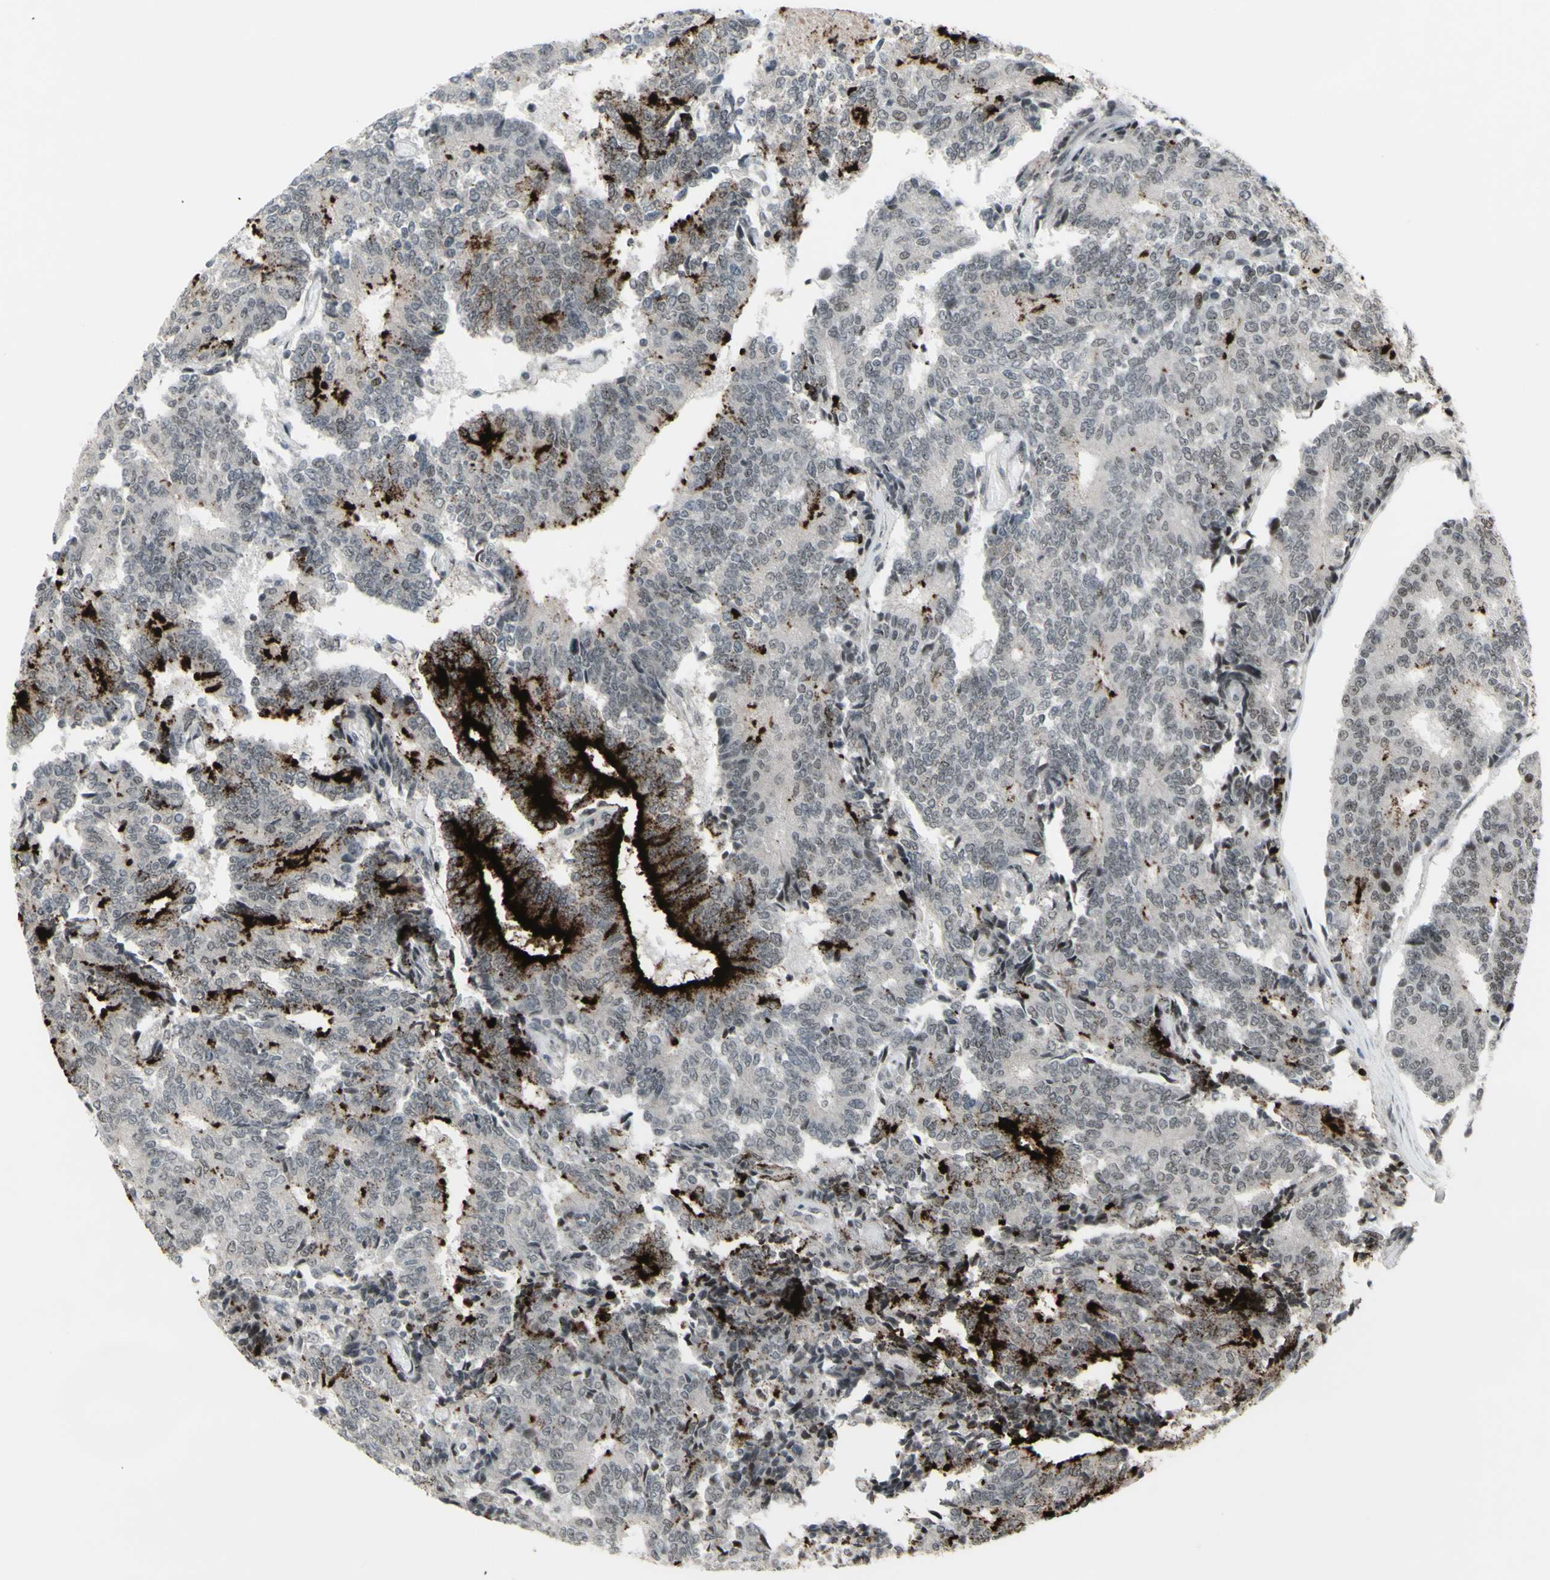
{"staining": {"intensity": "strong", "quantity": "<25%", "location": "cytoplasmic/membranous"}, "tissue": "prostate cancer", "cell_type": "Tumor cells", "image_type": "cancer", "snomed": [{"axis": "morphology", "description": "Normal tissue, NOS"}, {"axis": "morphology", "description": "Adenocarcinoma, High grade"}, {"axis": "topography", "description": "Prostate"}, {"axis": "topography", "description": "Seminal veicle"}], "caption": "The micrograph reveals a brown stain indicating the presence of a protein in the cytoplasmic/membranous of tumor cells in adenocarcinoma (high-grade) (prostate). (Brightfield microscopy of DAB IHC at high magnification).", "gene": "SUPT6H", "patient": {"sex": "male", "age": 55}}